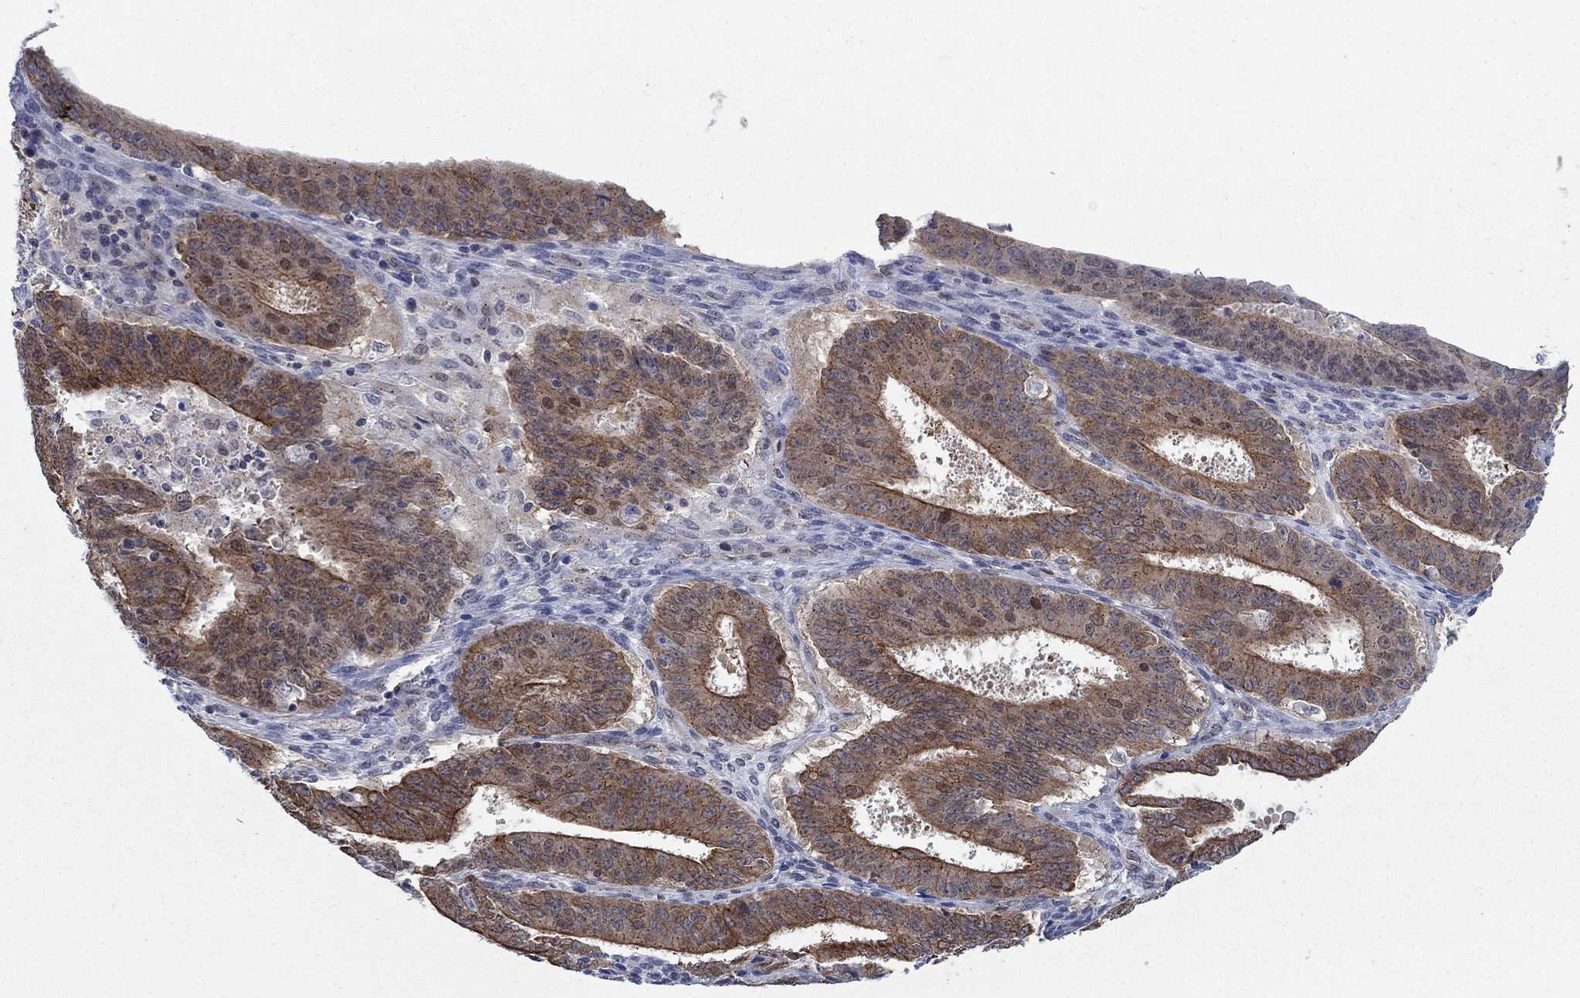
{"staining": {"intensity": "strong", "quantity": "25%-75%", "location": "cytoplasmic/membranous"}, "tissue": "ovarian cancer", "cell_type": "Tumor cells", "image_type": "cancer", "snomed": [{"axis": "morphology", "description": "Carcinoma, endometroid"}, {"axis": "topography", "description": "Ovary"}], "caption": "Immunohistochemical staining of human endometroid carcinoma (ovarian) reveals high levels of strong cytoplasmic/membranous expression in about 25%-75% of tumor cells.", "gene": "SH3RF1", "patient": {"sex": "female", "age": 42}}